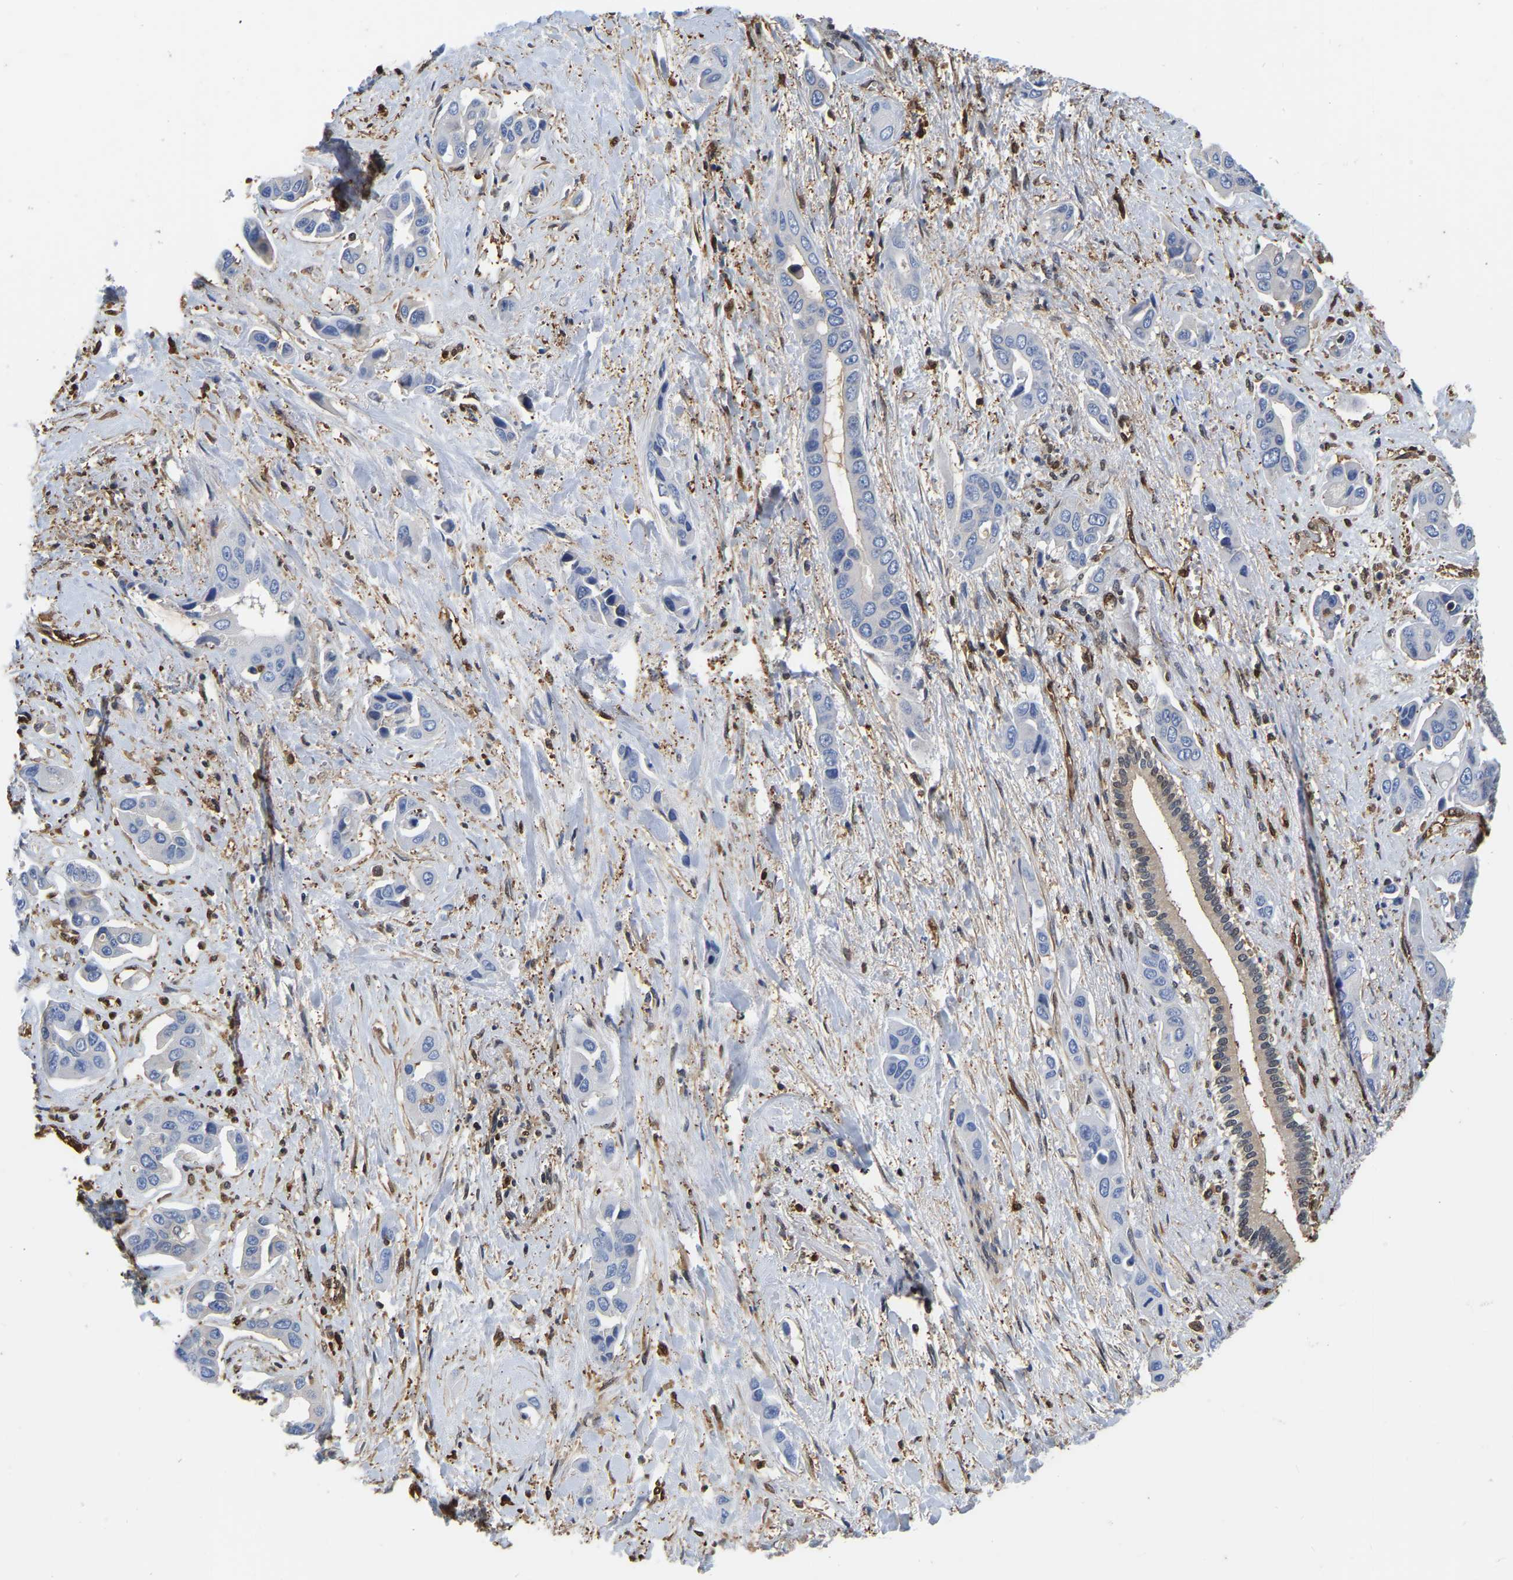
{"staining": {"intensity": "negative", "quantity": "none", "location": "none"}, "tissue": "liver cancer", "cell_type": "Tumor cells", "image_type": "cancer", "snomed": [{"axis": "morphology", "description": "Cholangiocarcinoma"}, {"axis": "topography", "description": "Liver"}], "caption": "The image exhibits no significant positivity in tumor cells of liver cancer.", "gene": "LDHB", "patient": {"sex": "female", "age": 52}}